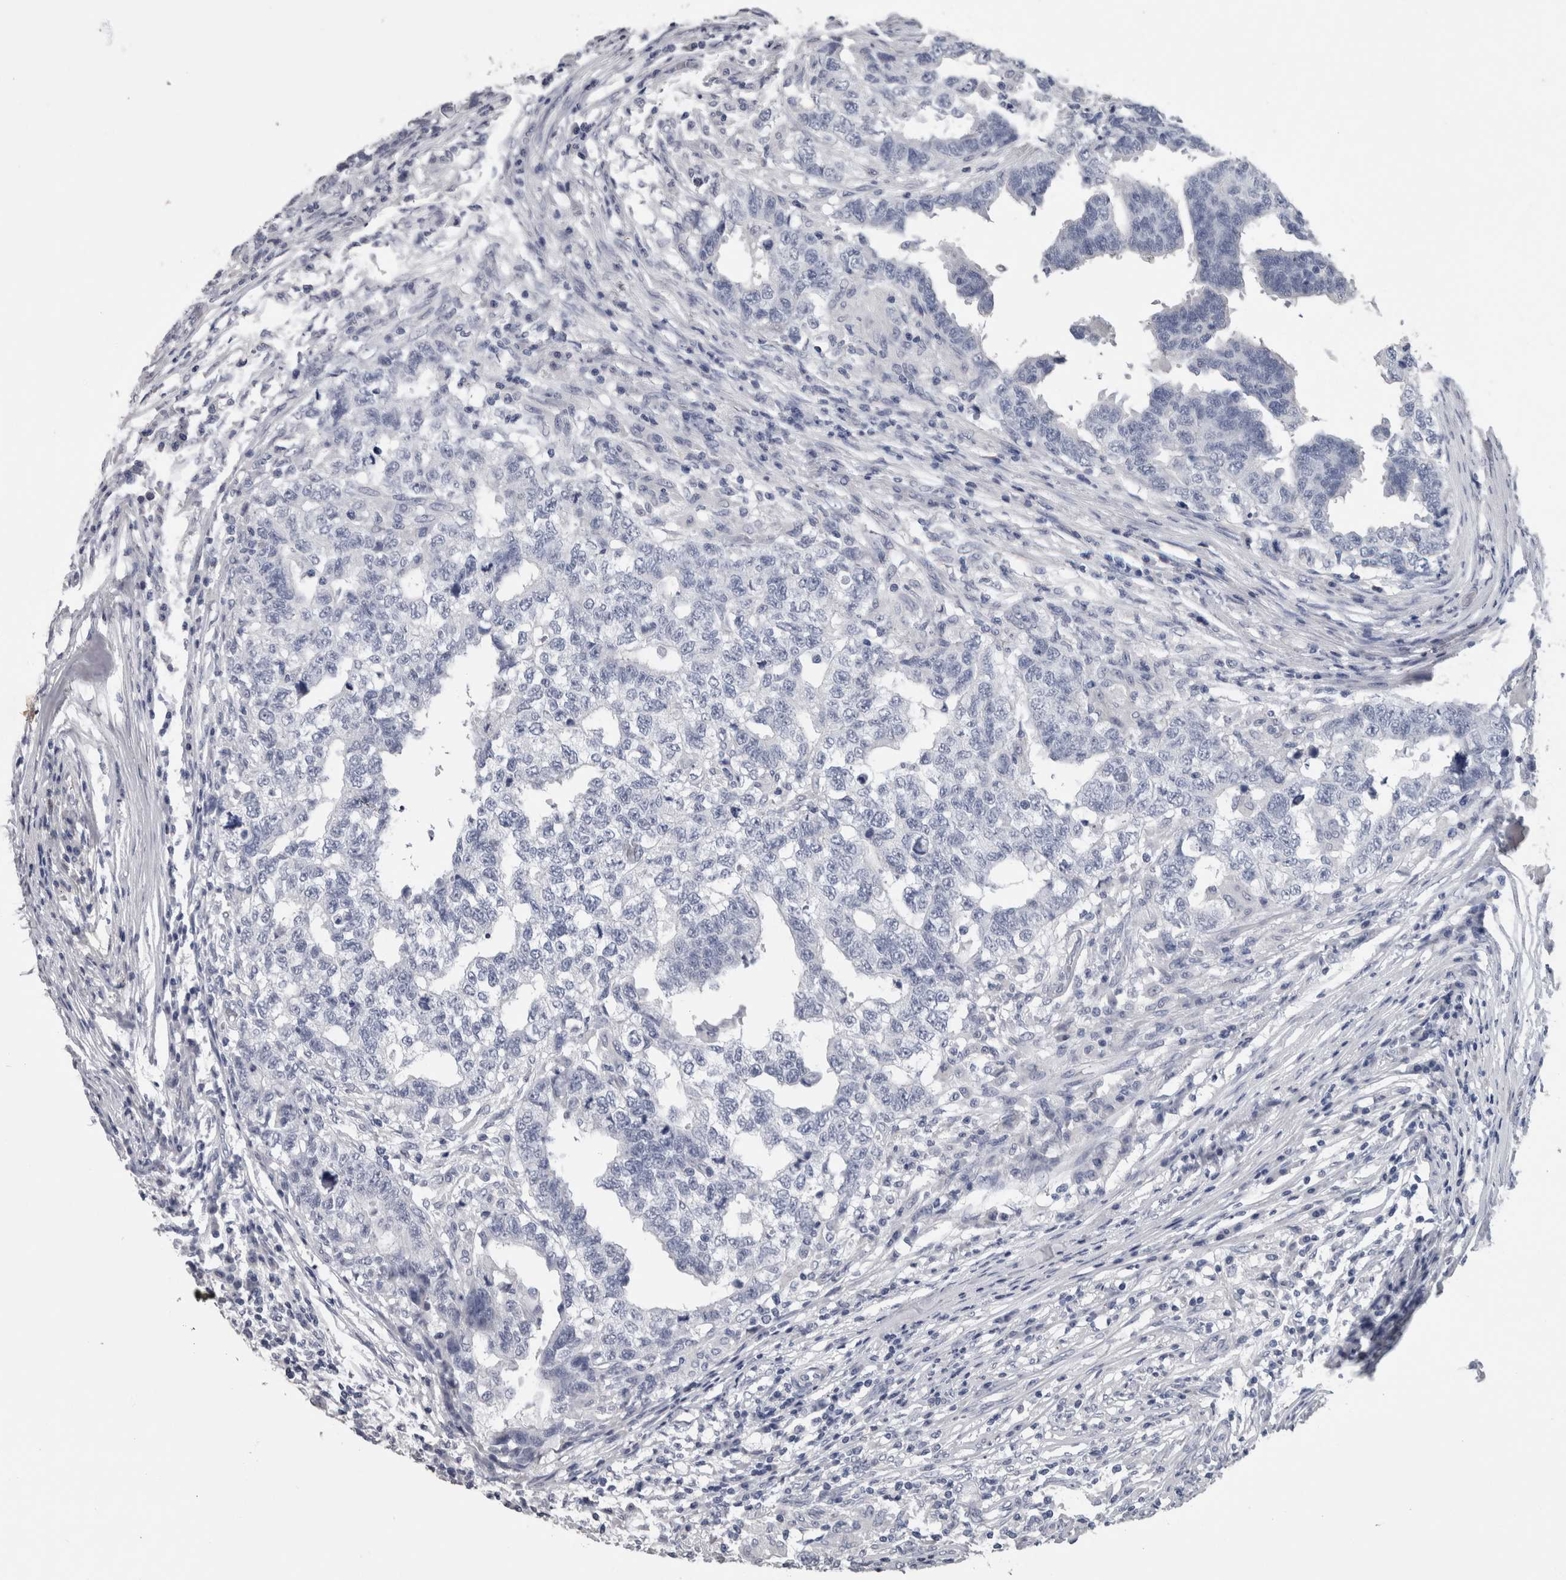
{"staining": {"intensity": "negative", "quantity": "none", "location": "none"}, "tissue": "testis cancer", "cell_type": "Tumor cells", "image_type": "cancer", "snomed": [{"axis": "morphology", "description": "Carcinoma, Embryonal, NOS"}, {"axis": "topography", "description": "Testis"}], "caption": "Immunohistochemistry histopathology image of neoplastic tissue: testis cancer (embryonal carcinoma) stained with DAB (3,3'-diaminobenzidine) exhibits no significant protein positivity in tumor cells.", "gene": "CA8", "patient": {"sex": "male", "age": 21}}